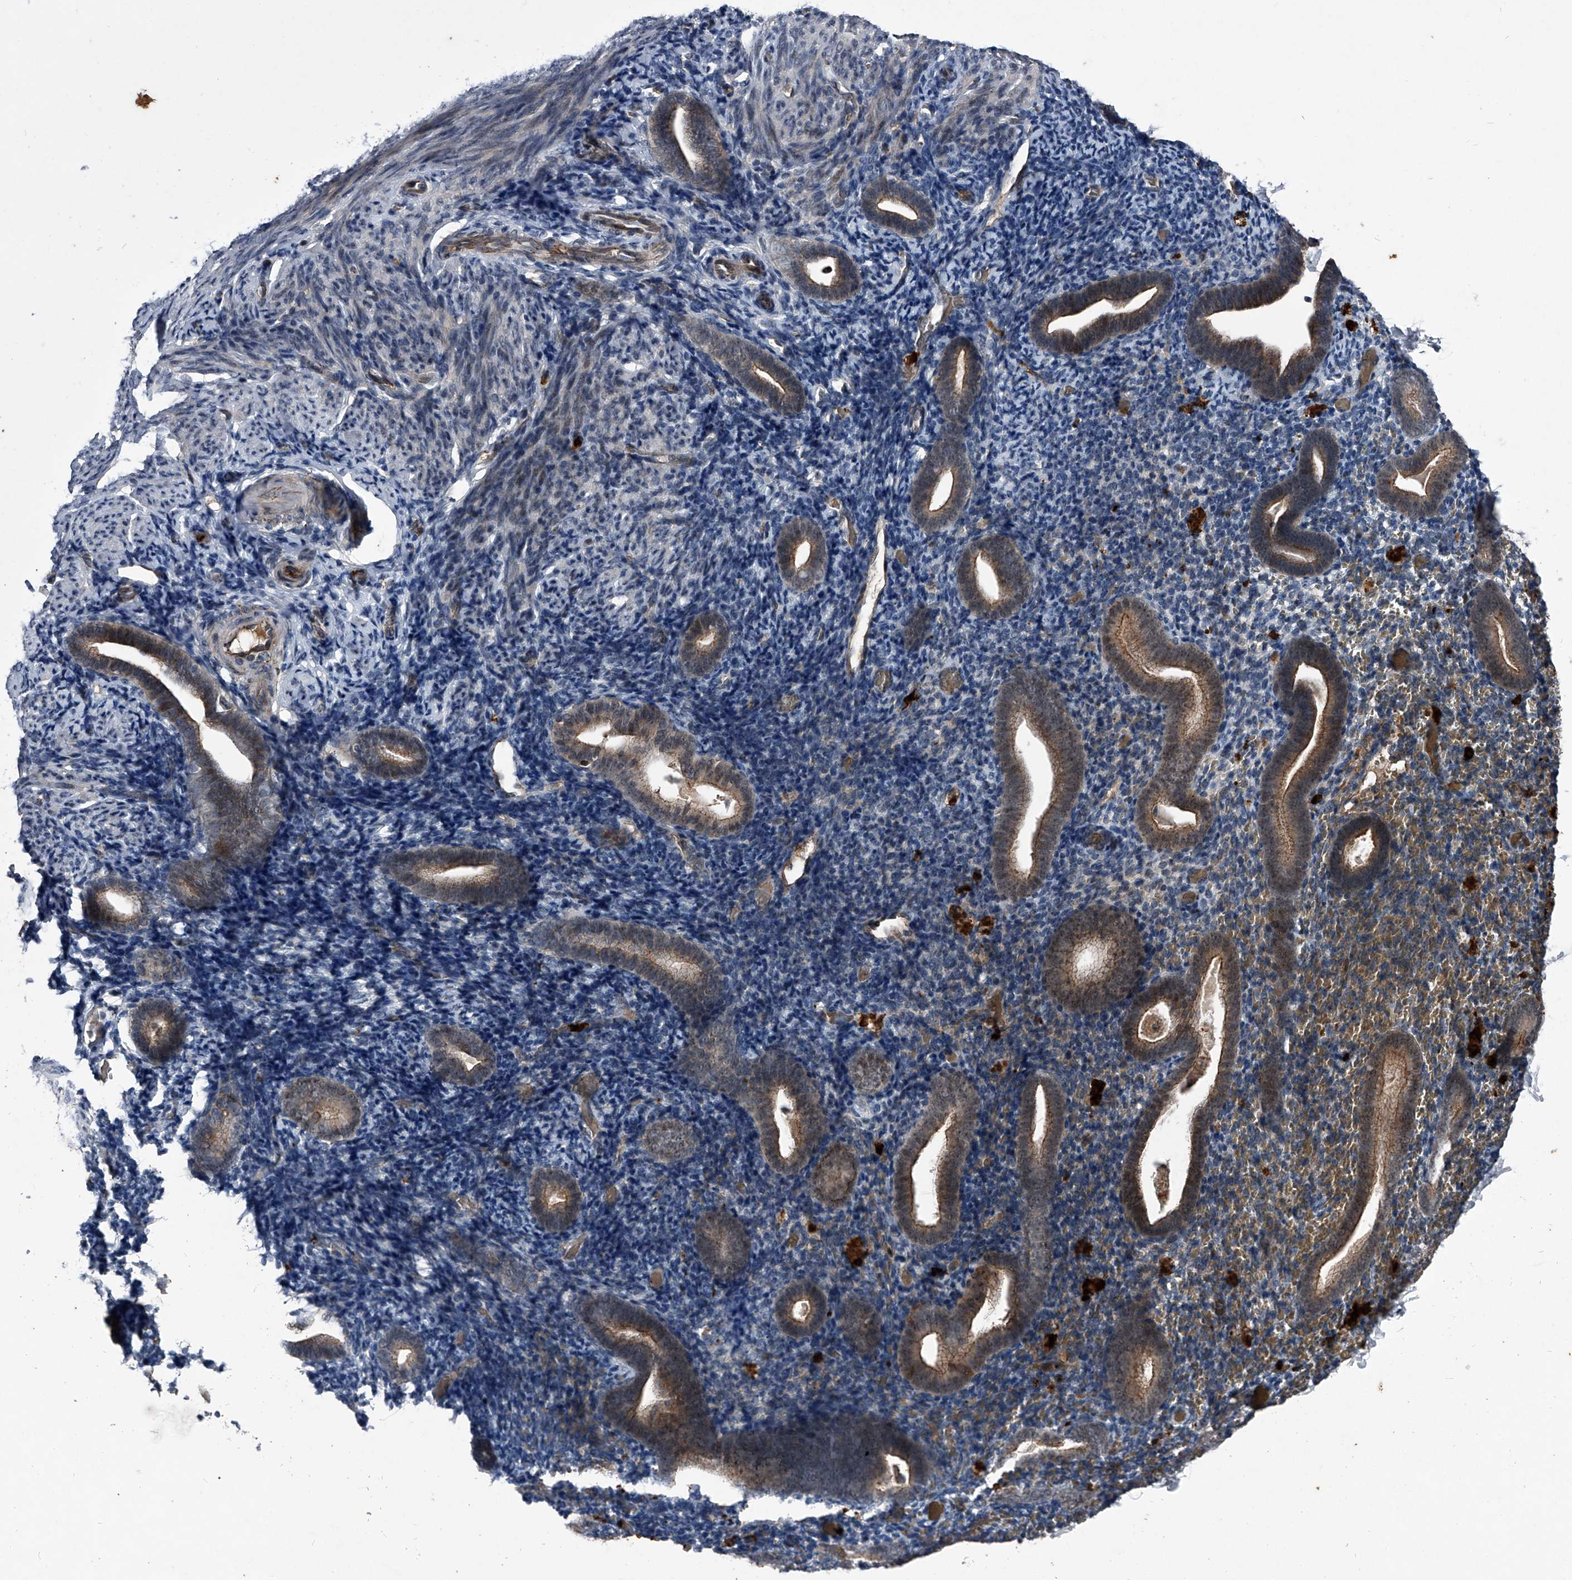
{"staining": {"intensity": "negative", "quantity": "none", "location": "none"}, "tissue": "endometrium", "cell_type": "Cells in endometrial stroma", "image_type": "normal", "snomed": [{"axis": "morphology", "description": "Normal tissue, NOS"}, {"axis": "topography", "description": "Endometrium"}], "caption": "Image shows no protein expression in cells in endometrial stroma of normal endometrium. The staining was performed using DAB (3,3'-diaminobenzidine) to visualize the protein expression in brown, while the nuclei were stained in blue with hematoxylin (Magnification: 20x).", "gene": "MAPKAP1", "patient": {"sex": "female", "age": 51}}